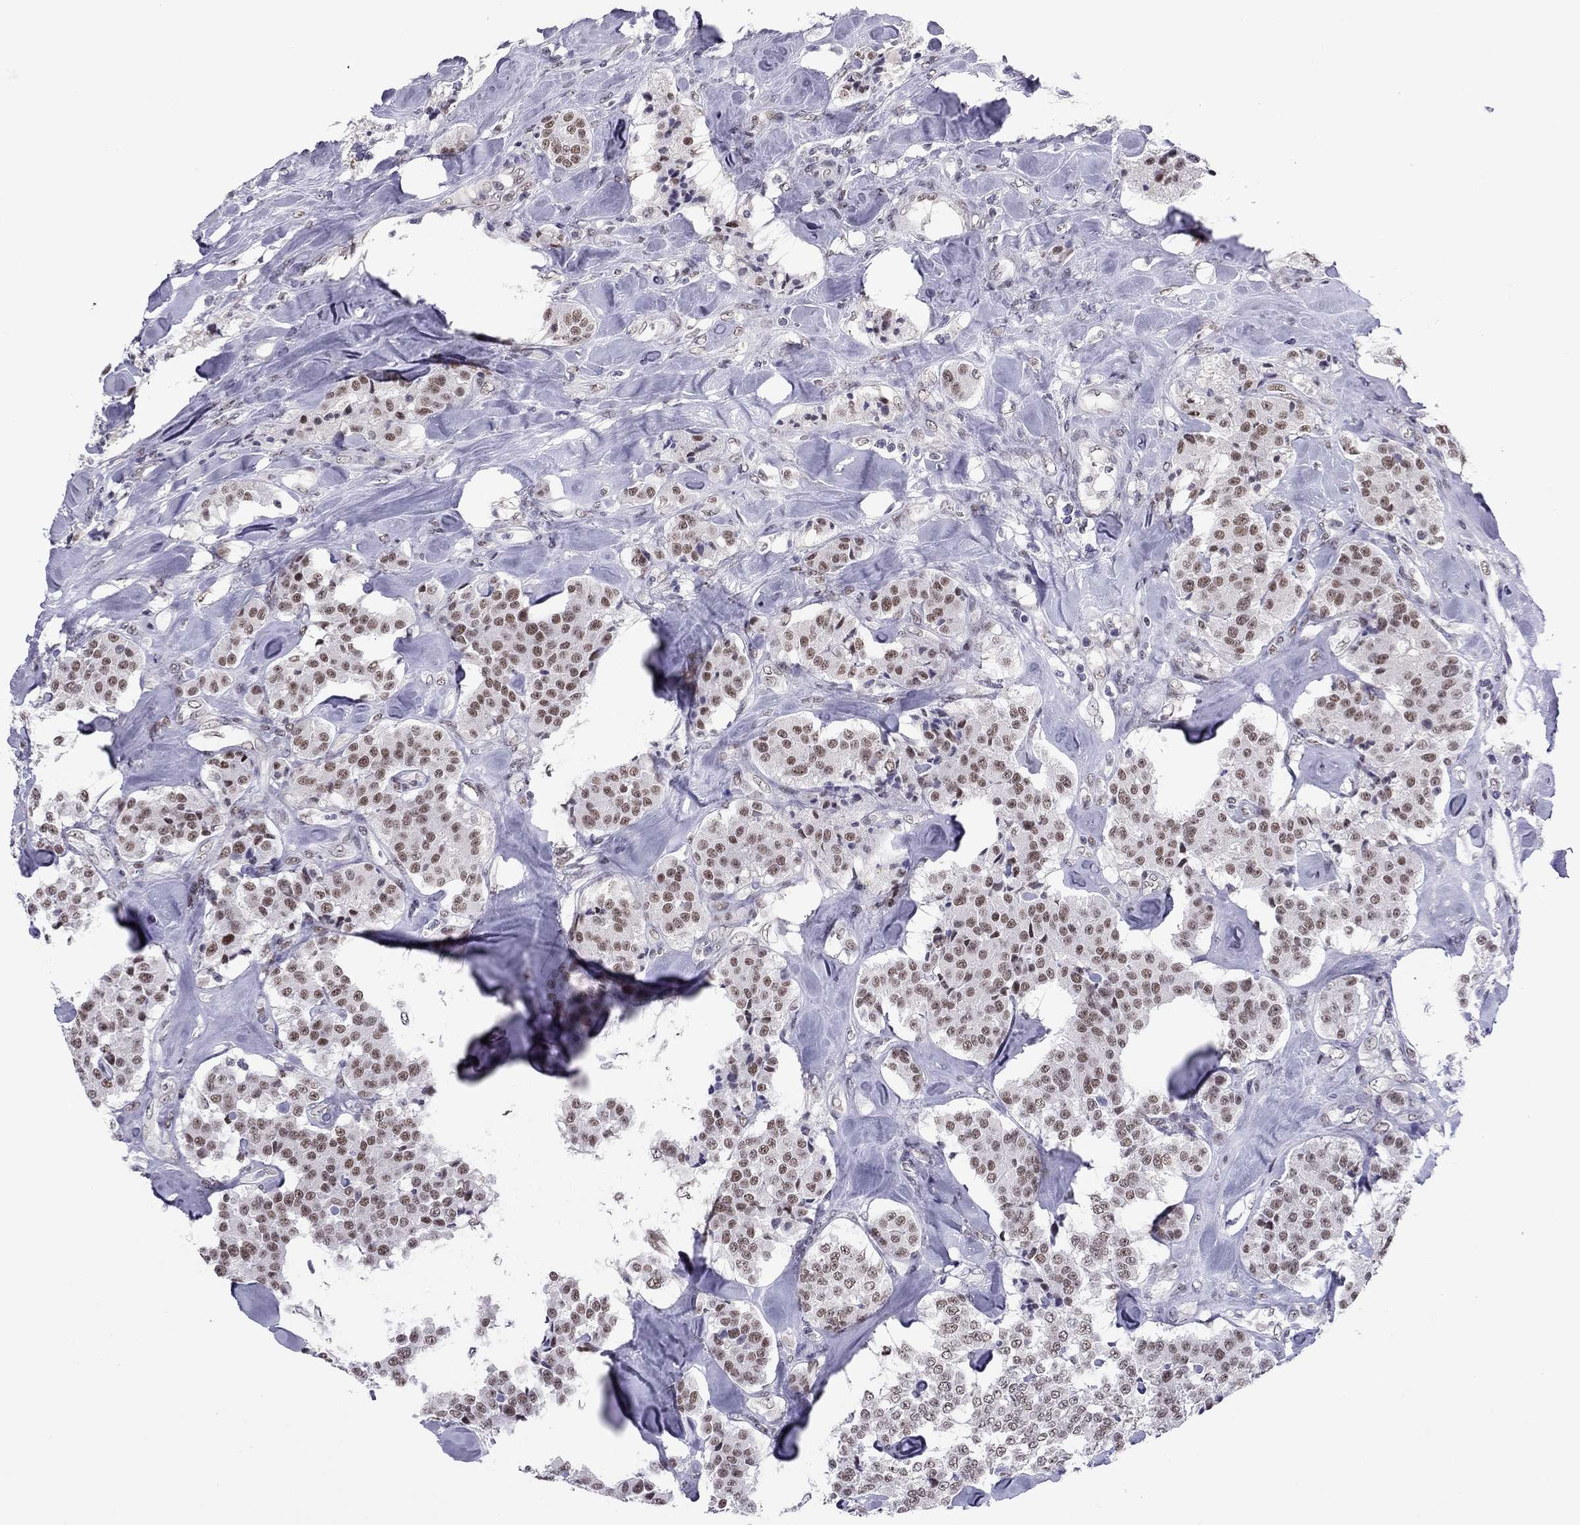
{"staining": {"intensity": "moderate", "quantity": ">75%", "location": "nuclear"}, "tissue": "carcinoid", "cell_type": "Tumor cells", "image_type": "cancer", "snomed": [{"axis": "morphology", "description": "Carcinoid, malignant, NOS"}, {"axis": "topography", "description": "Pancreas"}], "caption": "This micrograph exhibits carcinoid stained with immunohistochemistry to label a protein in brown. The nuclear of tumor cells show moderate positivity for the protein. Nuclei are counter-stained blue.", "gene": "DOT1L", "patient": {"sex": "male", "age": 41}}